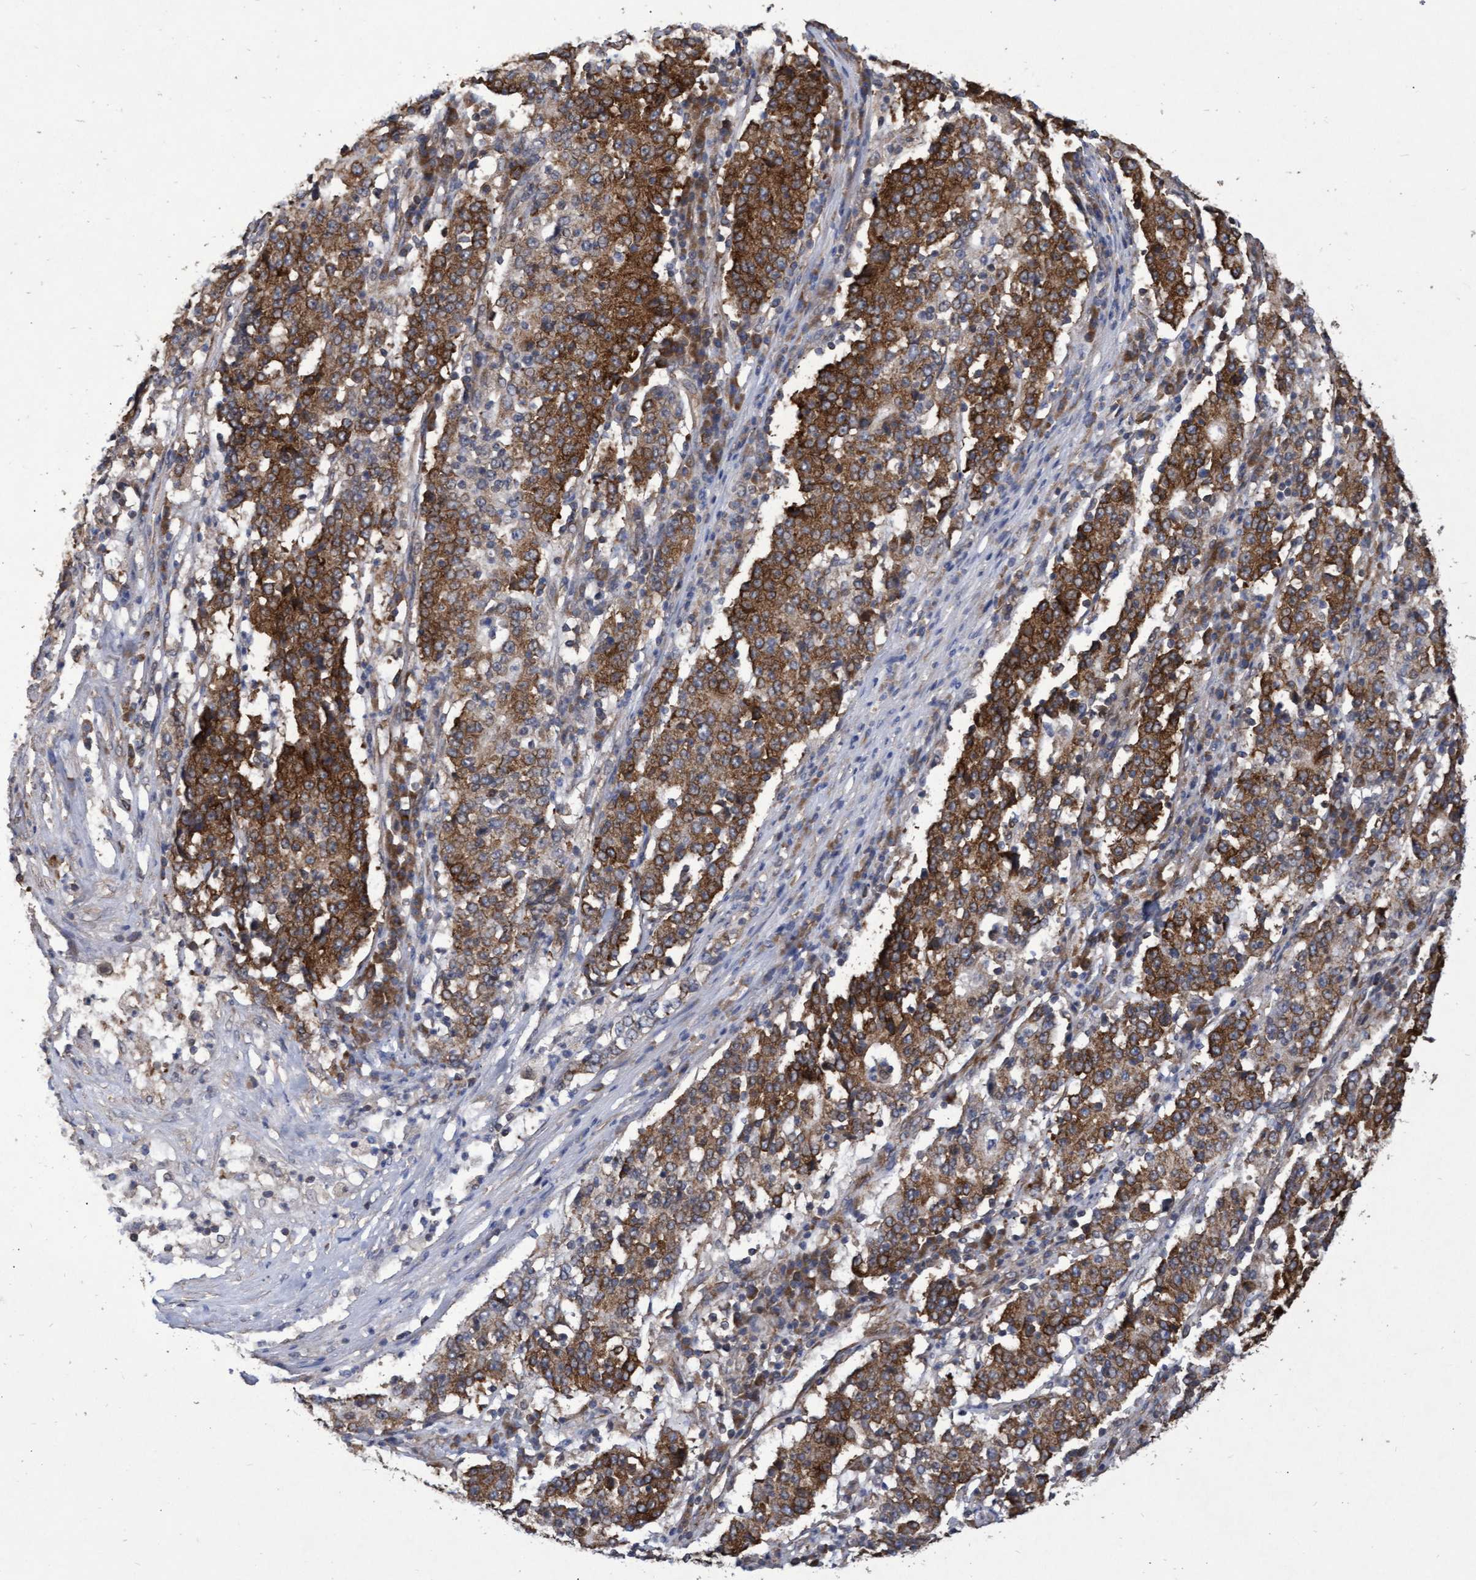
{"staining": {"intensity": "strong", "quantity": ">75%", "location": "cytoplasmic/membranous"}, "tissue": "stomach cancer", "cell_type": "Tumor cells", "image_type": "cancer", "snomed": [{"axis": "morphology", "description": "Adenocarcinoma, NOS"}, {"axis": "topography", "description": "Stomach"}], "caption": "Adenocarcinoma (stomach) stained with DAB (3,3'-diaminobenzidine) immunohistochemistry (IHC) displays high levels of strong cytoplasmic/membranous expression in about >75% of tumor cells.", "gene": "ABCF2", "patient": {"sex": "male", "age": 59}}